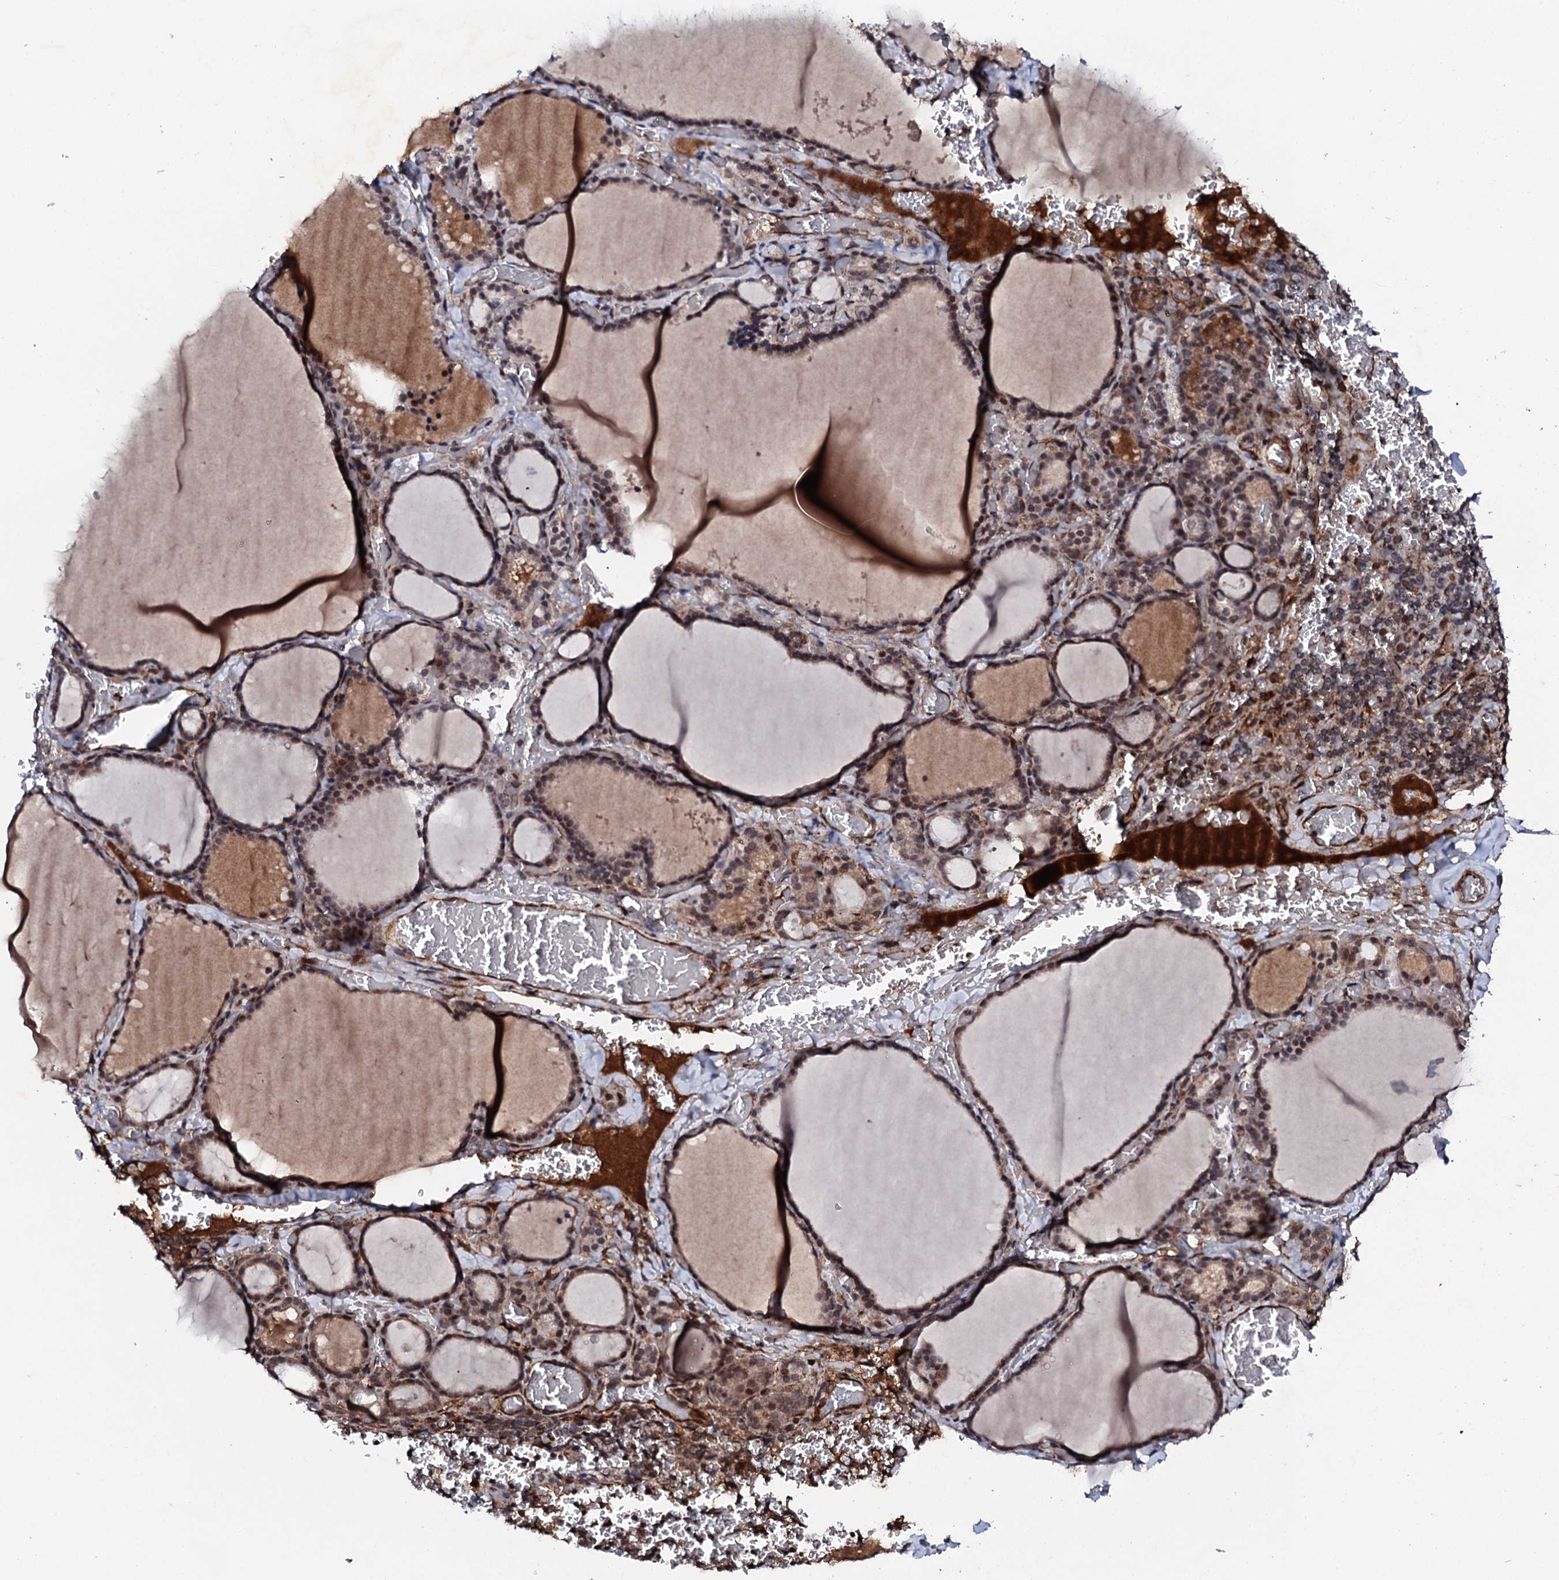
{"staining": {"intensity": "moderate", "quantity": "25%-75%", "location": "nuclear"}, "tissue": "thyroid gland", "cell_type": "Glandular cells", "image_type": "normal", "snomed": [{"axis": "morphology", "description": "Normal tissue, NOS"}, {"axis": "topography", "description": "Thyroid gland"}], "caption": "Immunohistochemical staining of normal thyroid gland displays medium levels of moderate nuclear positivity in approximately 25%-75% of glandular cells. The protein is shown in brown color, while the nuclei are stained blue.", "gene": "FAM111A", "patient": {"sex": "female", "age": 39}}